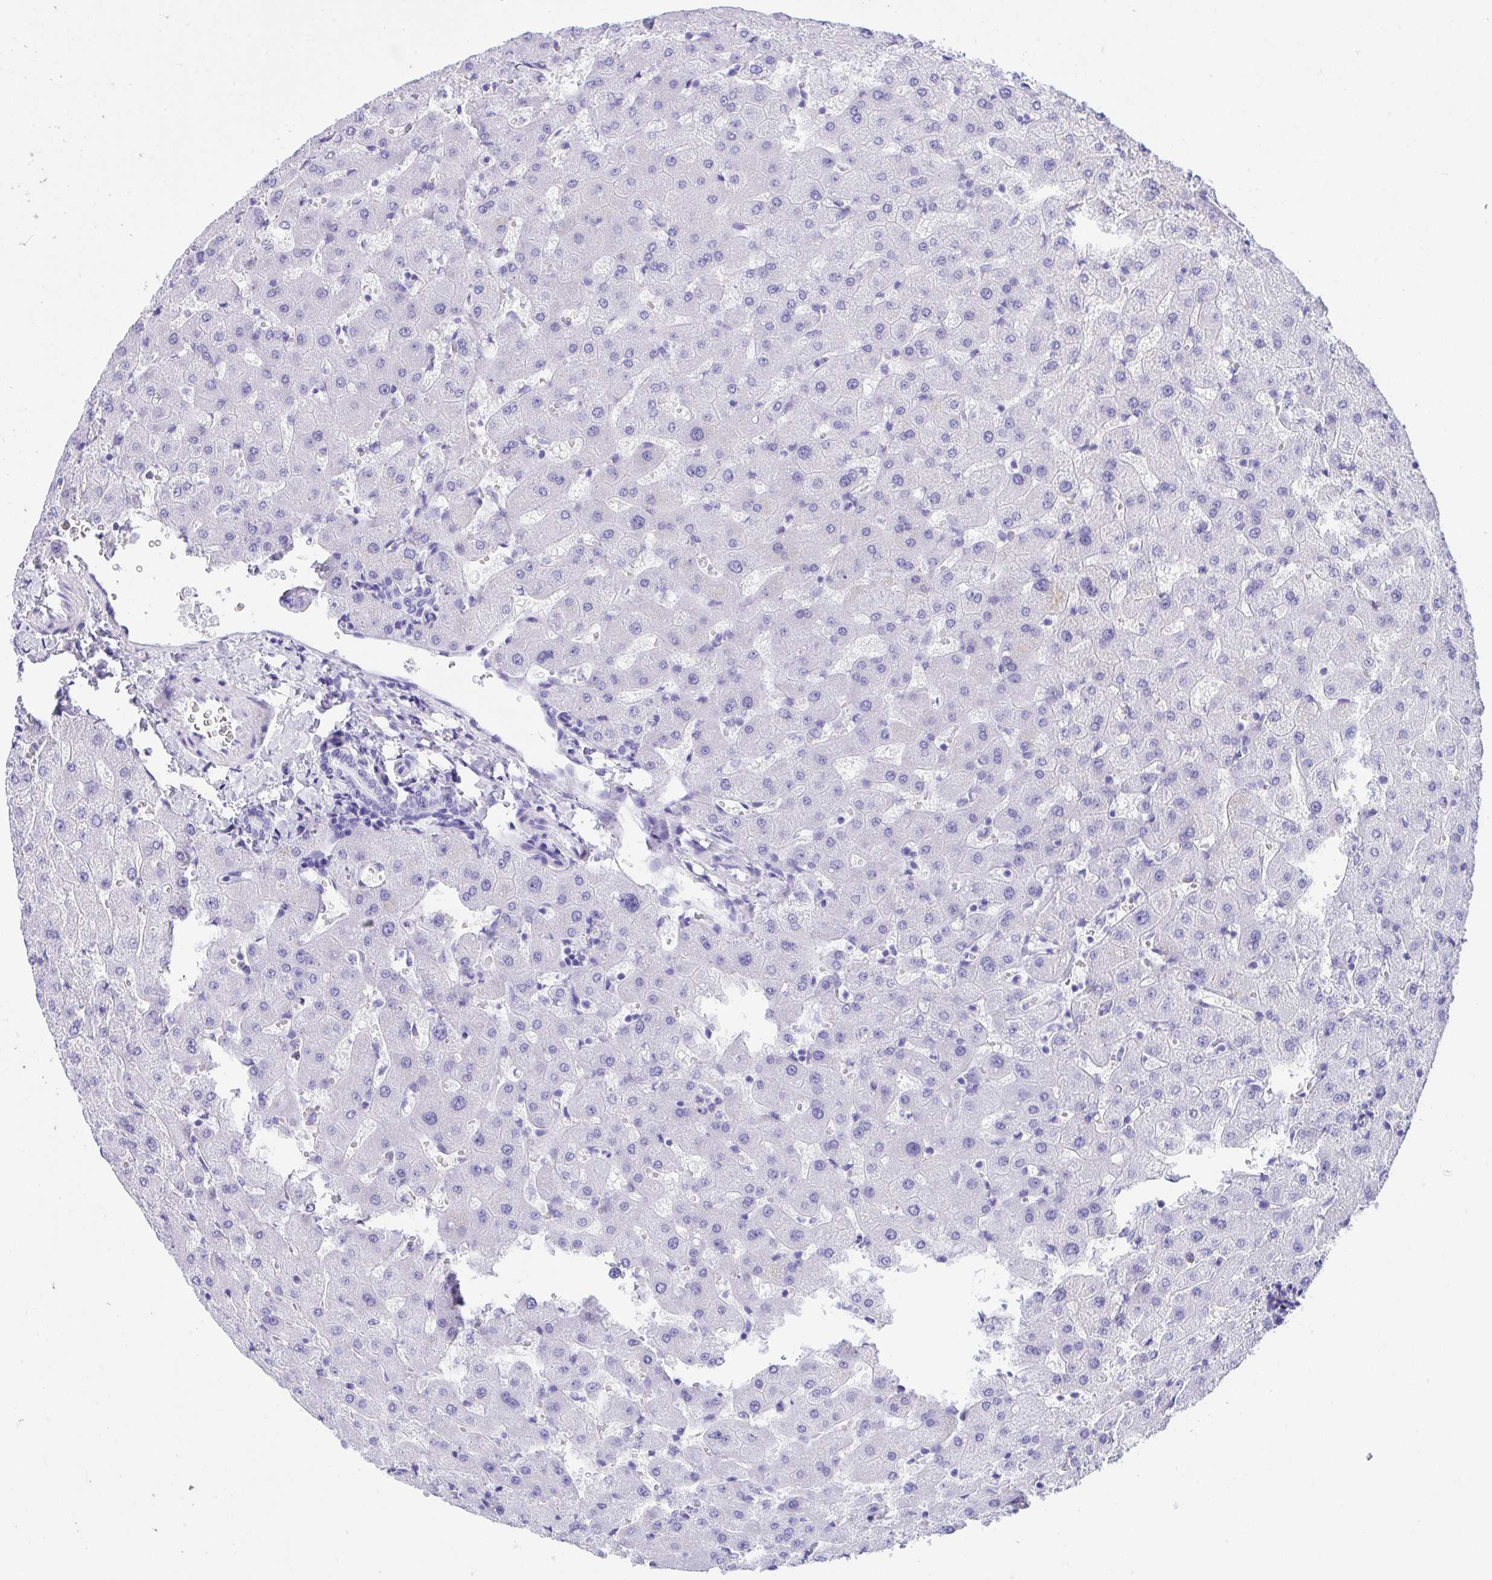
{"staining": {"intensity": "negative", "quantity": "none", "location": "none"}, "tissue": "liver", "cell_type": "Cholangiocytes", "image_type": "normal", "snomed": [{"axis": "morphology", "description": "Normal tissue, NOS"}, {"axis": "topography", "description": "Liver"}], "caption": "The immunohistochemistry micrograph has no significant positivity in cholangiocytes of liver. (DAB IHC with hematoxylin counter stain).", "gene": "TLN2", "patient": {"sex": "female", "age": 63}}